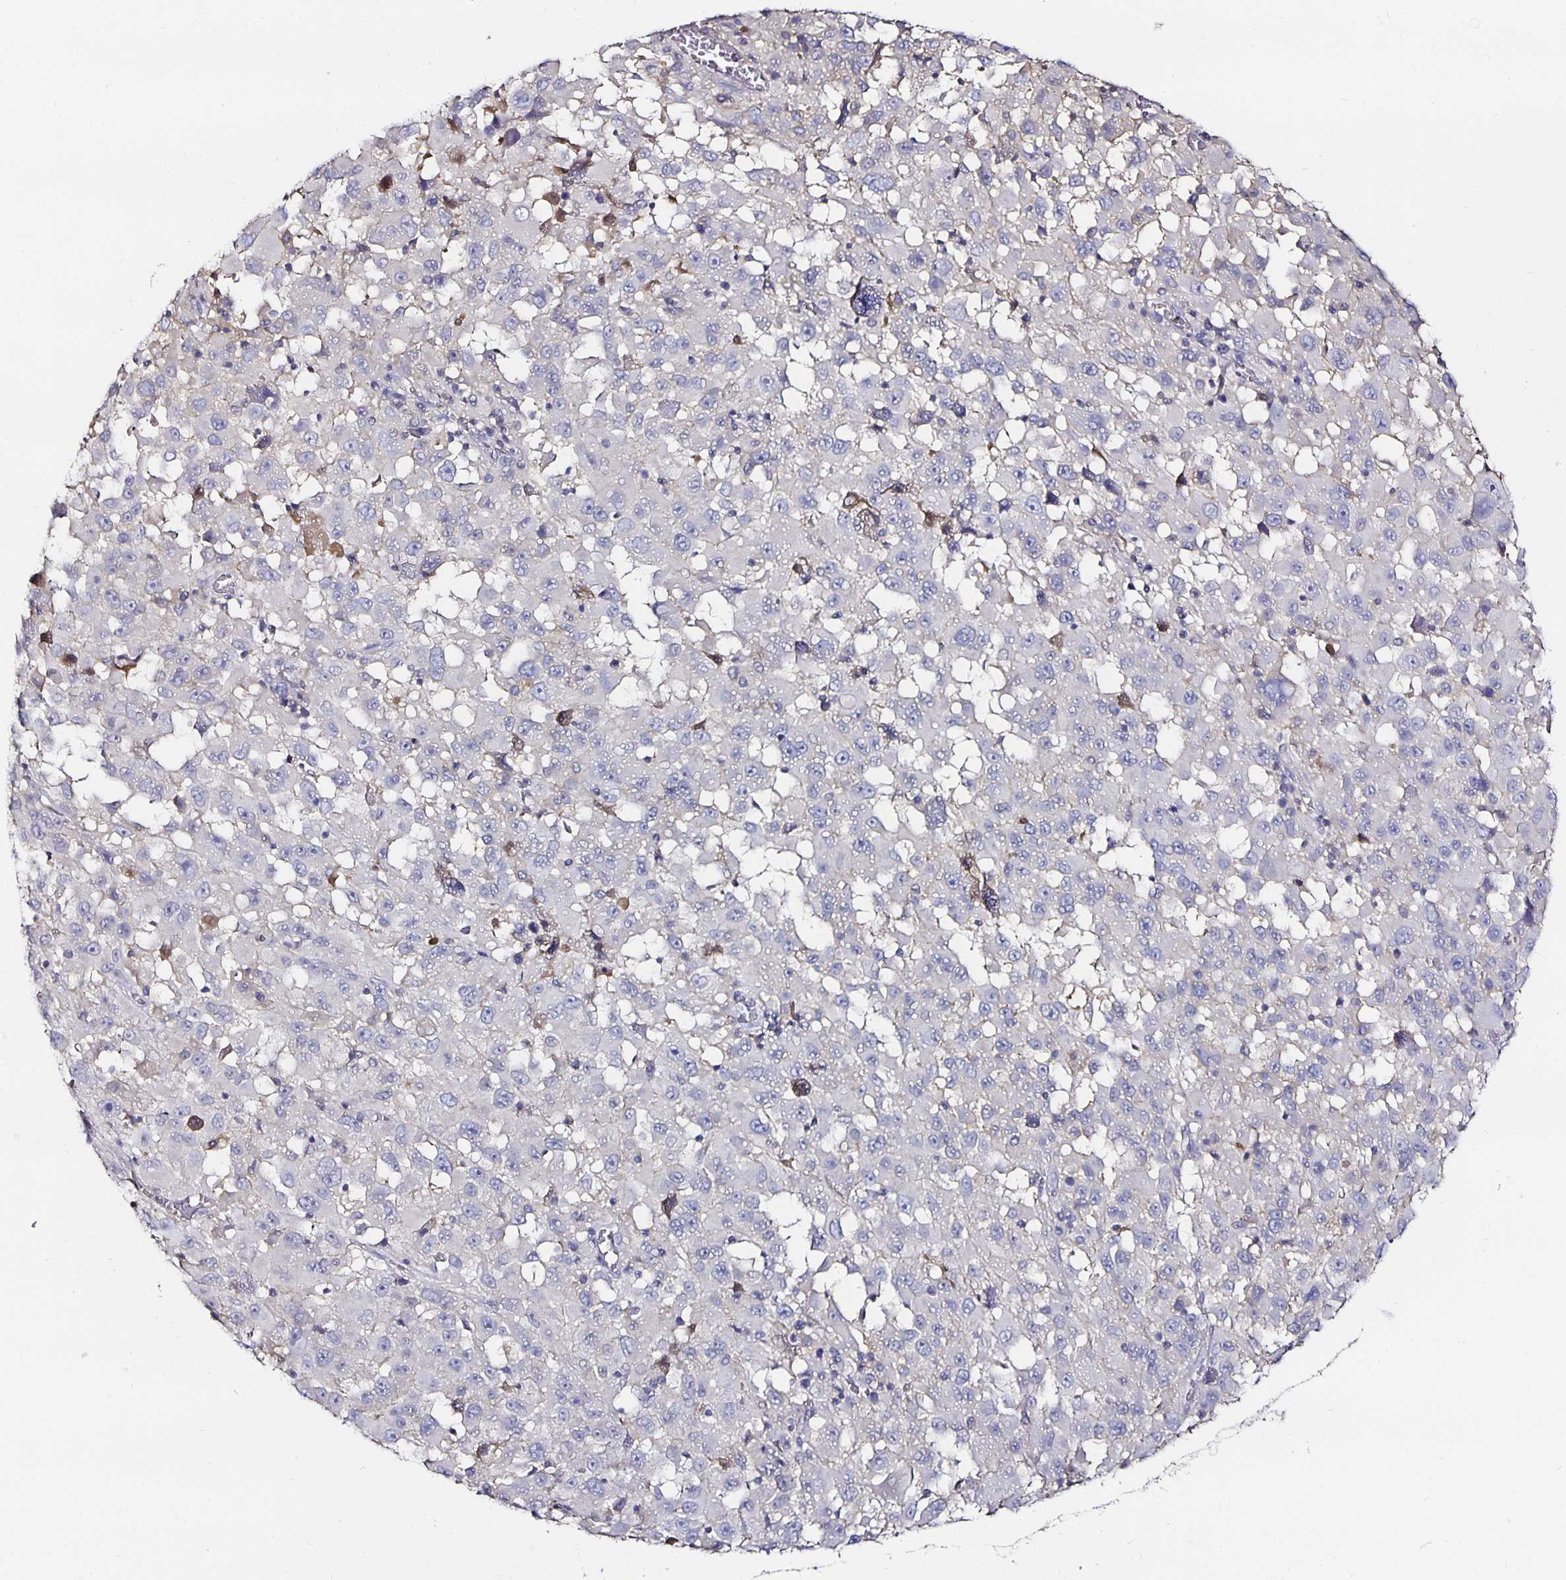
{"staining": {"intensity": "negative", "quantity": "none", "location": "none"}, "tissue": "melanoma", "cell_type": "Tumor cells", "image_type": "cancer", "snomed": [{"axis": "morphology", "description": "Malignant melanoma, Metastatic site"}, {"axis": "topography", "description": "Soft tissue"}], "caption": "Immunohistochemical staining of human melanoma exhibits no significant positivity in tumor cells.", "gene": "TTR", "patient": {"sex": "male", "age": 50}}